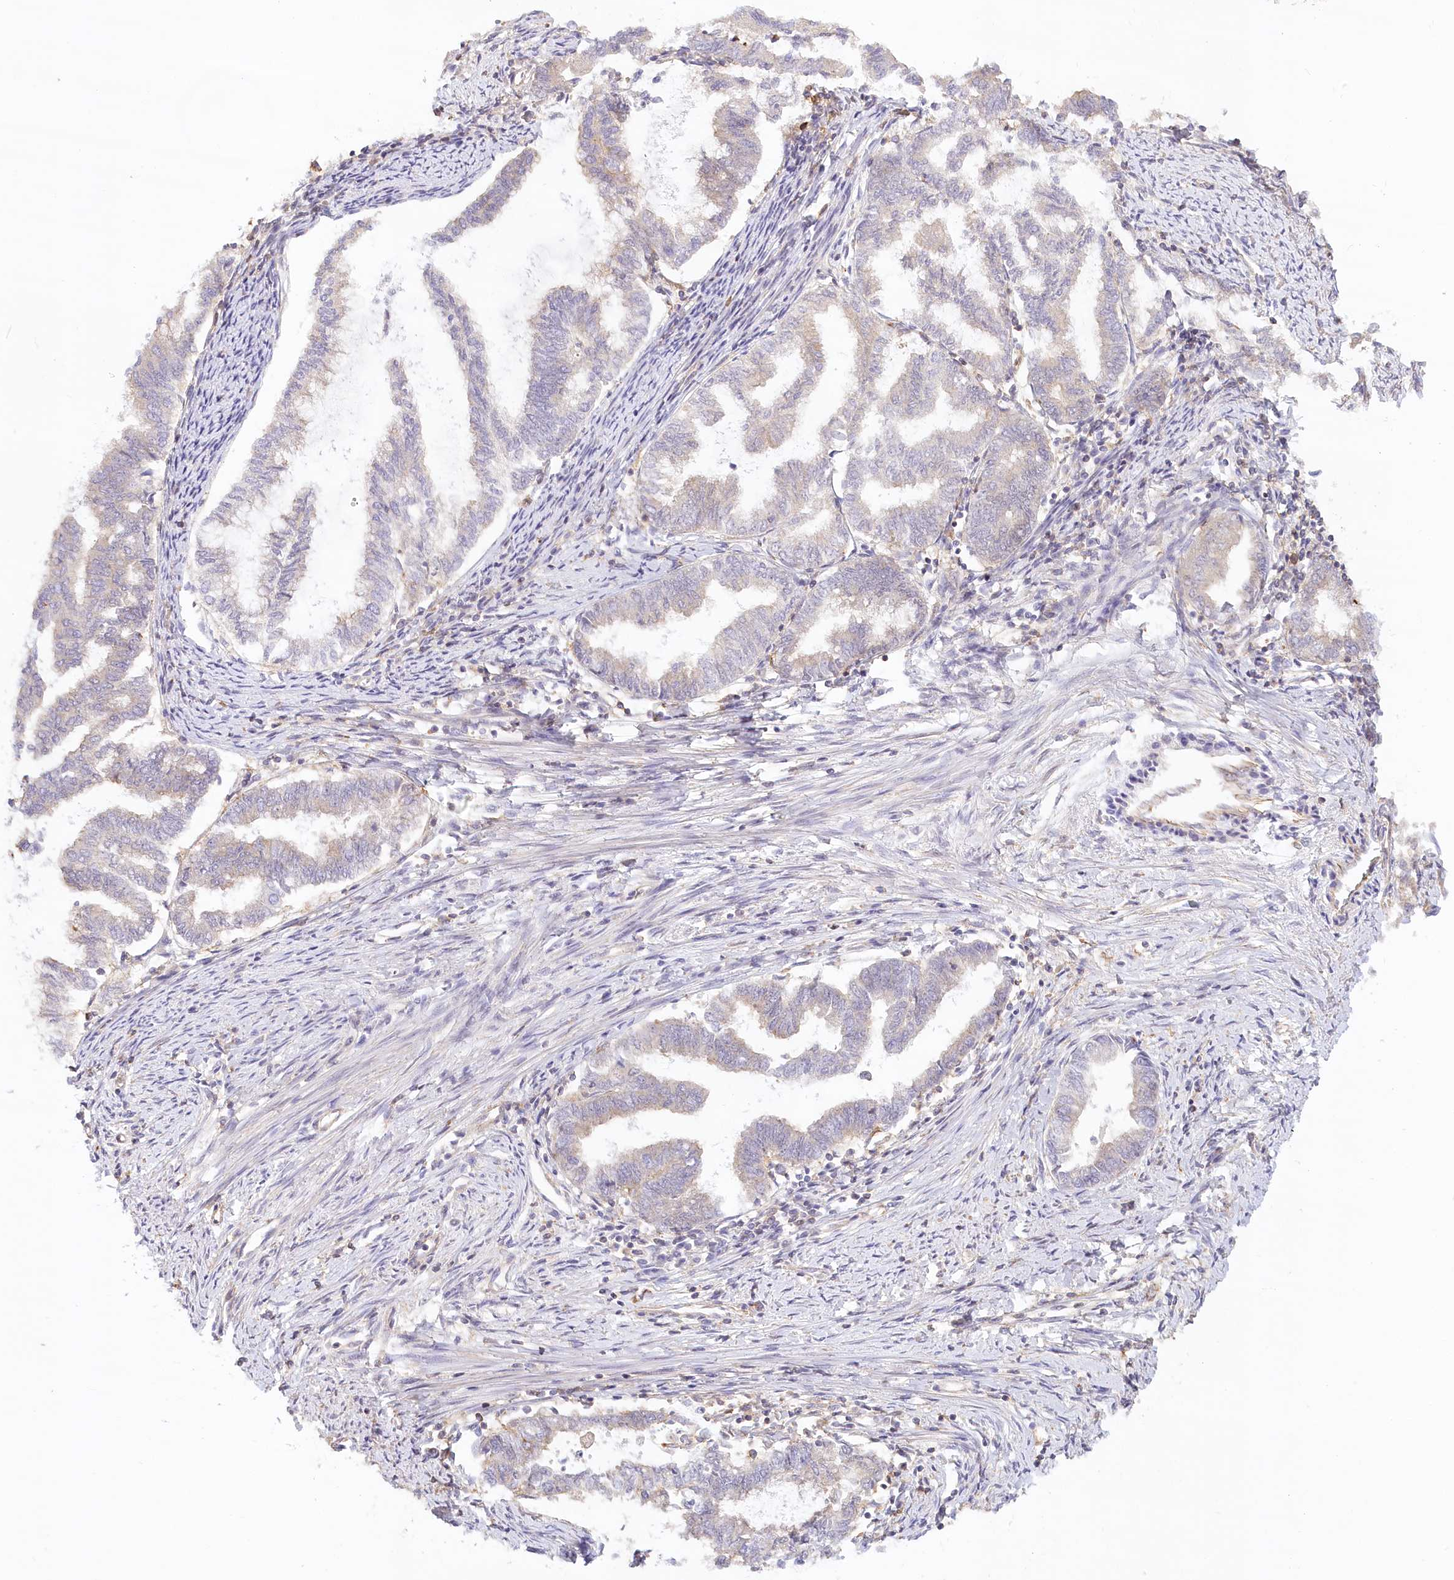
{"staining": {"intensity": "negative", "quantity": "none", "location": "none"}, "tissue": "endometrial cancer", "cell_type": "Tumor cells", "image_type": "cancer", "snomed": [{"axis": "morphology", "description": "Adenocarcinoma, NOS"}, {"axis": "topography", "description": "Endometrium"}], "caption": "Tumor cells are negative for protein expression in human endometrial cancer (adenocarcinoma).", "gene": "UMPS", "patient": {"sex": "female", "age": 79}}